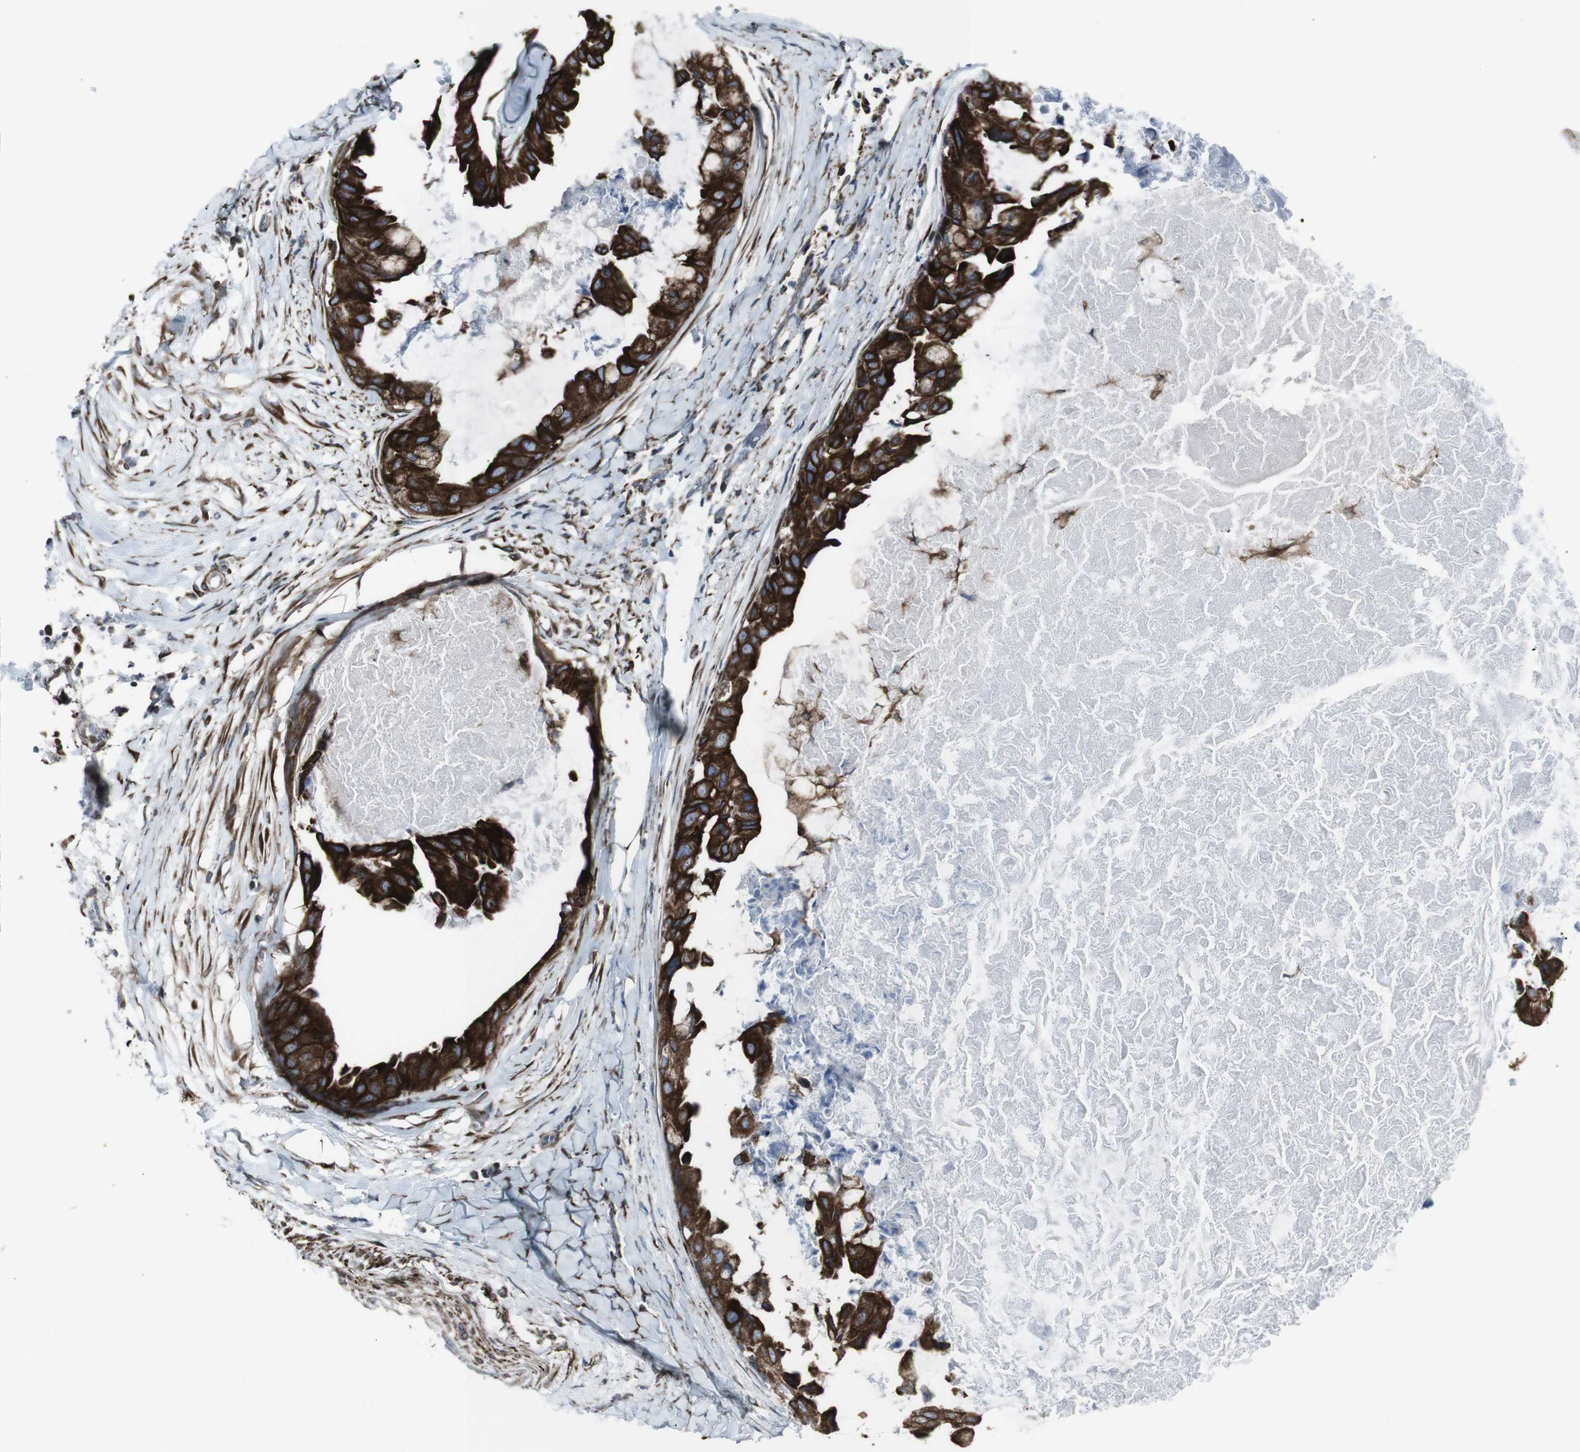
{"staining": {"intensity": "strong", "quantity": ">75%", "location": "cytoplasmic/membranous"}, "tissue": "breast cancer", "cell_type": "Tumor cells", "image_type": "cancer", "snomed": [{"axis": "morphology", "description": "Duct carcinoma"}, {"axis": "topography", "description": "Breast"}], "caption": "Immunohistochemical staining of breast intraductal carcinoma shows high levels of strong cytoplasmic/membranous expression in about >75% of tumor cells.", "gene": "LNPK", "patient": {"sex": "female", "age": 40}}